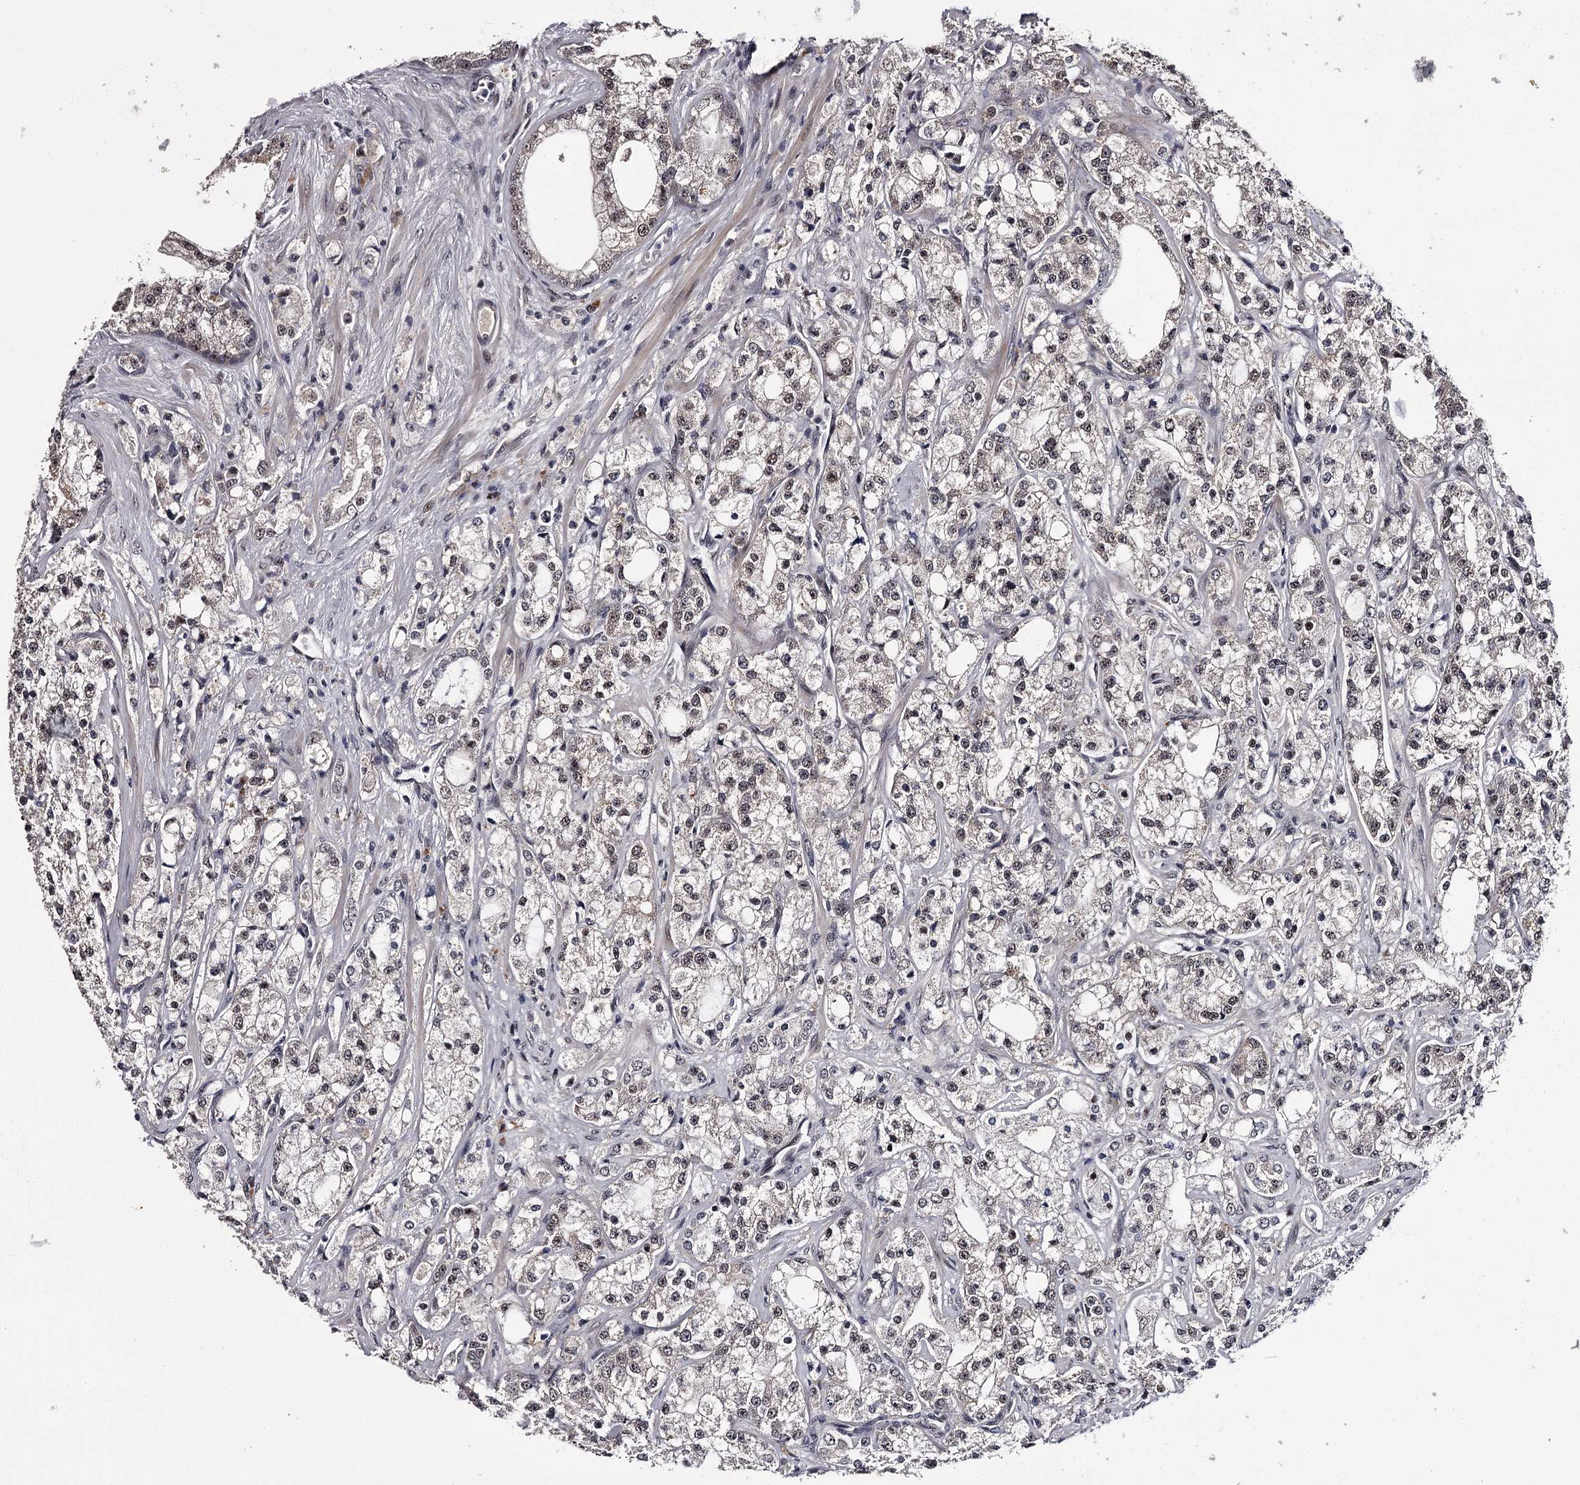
{"staining": {"intensity": "weak", "quantity": "<25%", "location": "nuclear"}, "tissue": "prostate cancer", "cell_type": "Tumor cells", "image_type": "cancer", "snomed": [{"axis": "morphology", "description": "Adenocarcinoma, High grade"}, {"axis": "topography", "description": "Prostate"}], "caption": "This micrograph is of prostate cancer stained with immunohistochemistry to label a protein in brown with the nuclei are counter-stained blue. There is no staining in tumor cells.", "gene": "RNF44", "patient": {"sex": "male", "age": 64}}